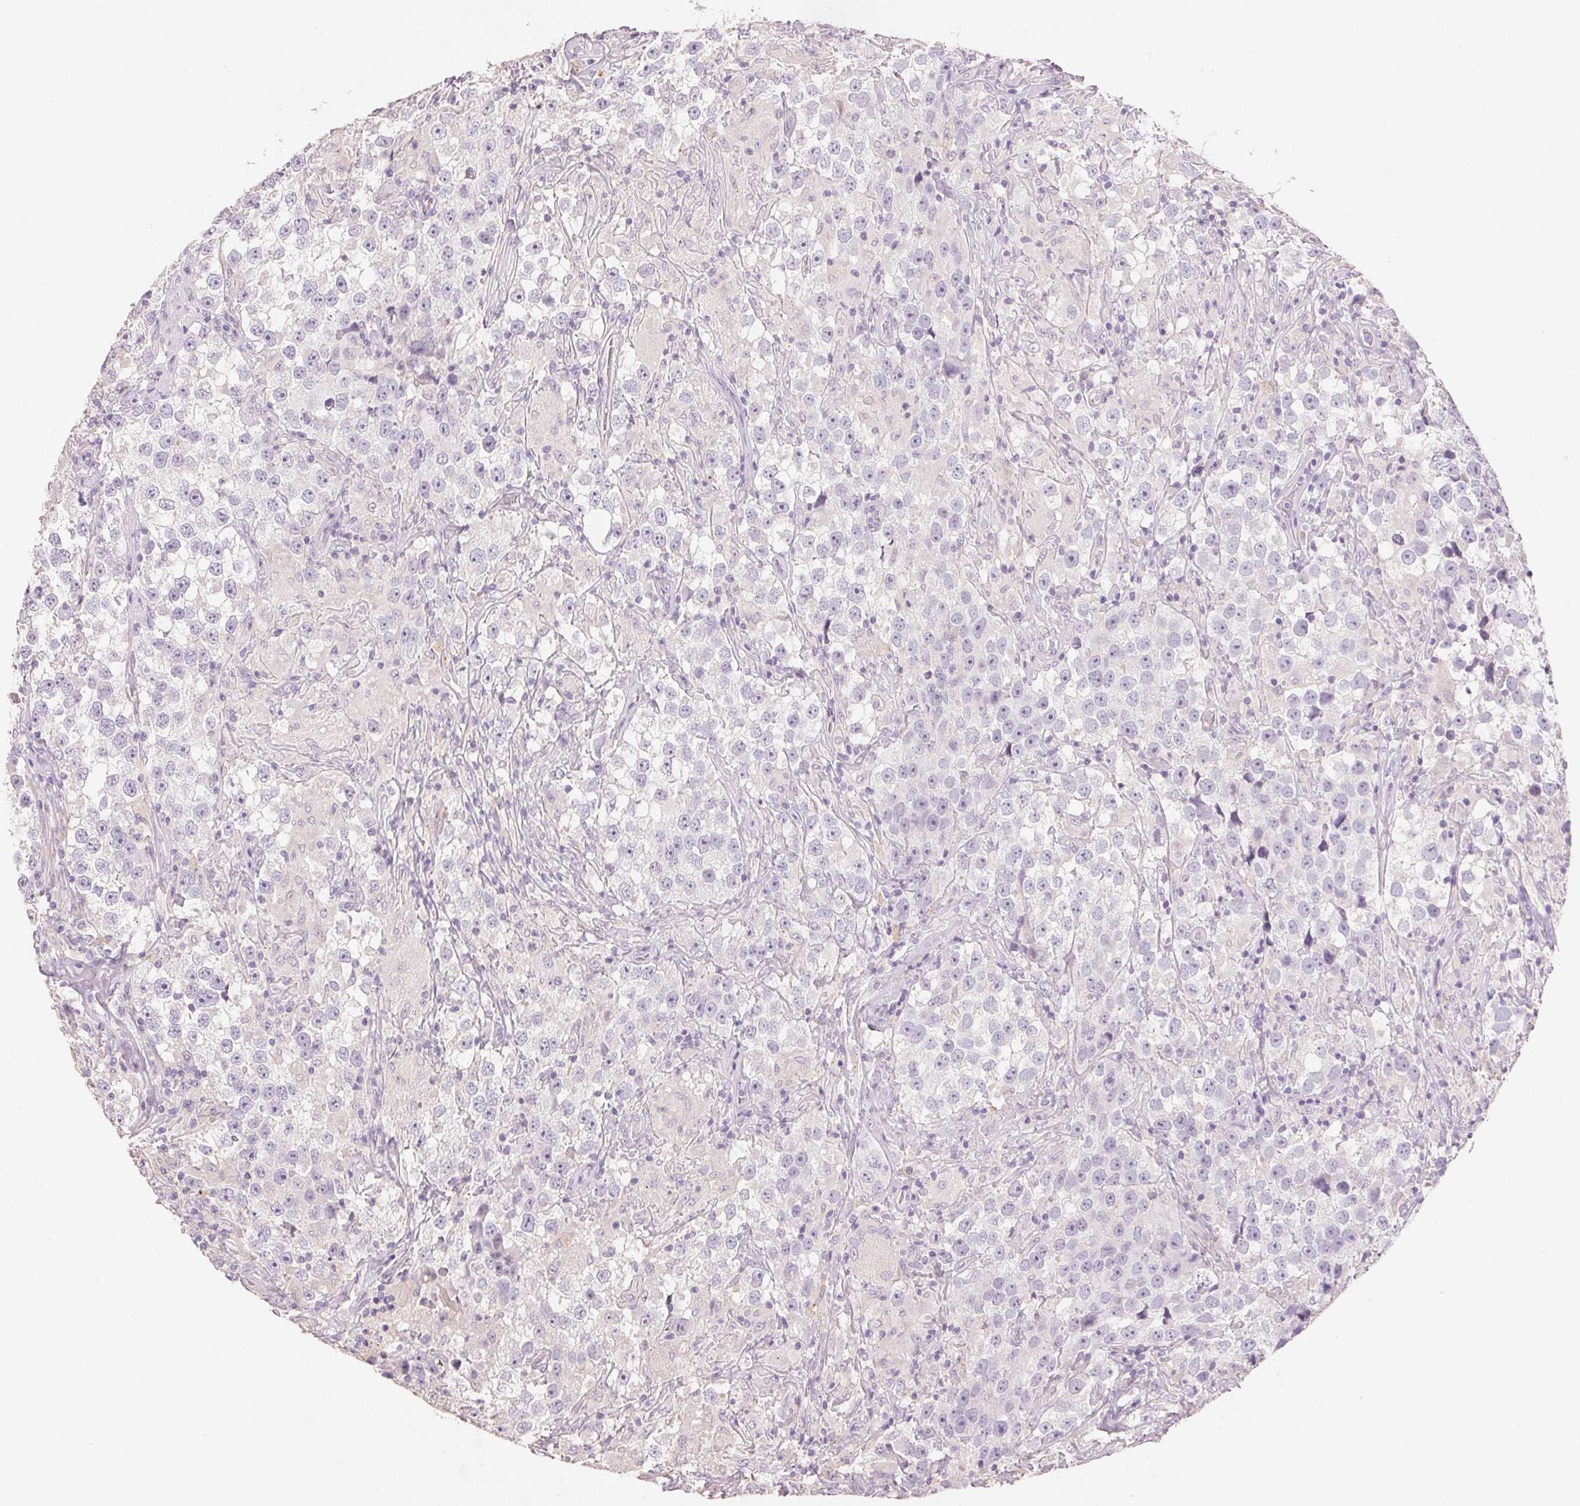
{"staining": {"intensity": "negative", "quantity": "none", "location": "none"}, "tissue": "testis cancer", "cell_type": "Tumor cells", "image_type": "cancer", "snomed": [{"axis": "morphology", "description": "Seminoma, NOS"}, {"axis": "topography", "description": "Testis"}], "caption": "This micrograph is of testis cancer (seminoma) stained with IHC to label a protein in brown with the nuclei are counter-stained blue. There is no positivity in tumor cells.", "gene": "LYZL6", "patient": {"sex": "male", "age": 46}}